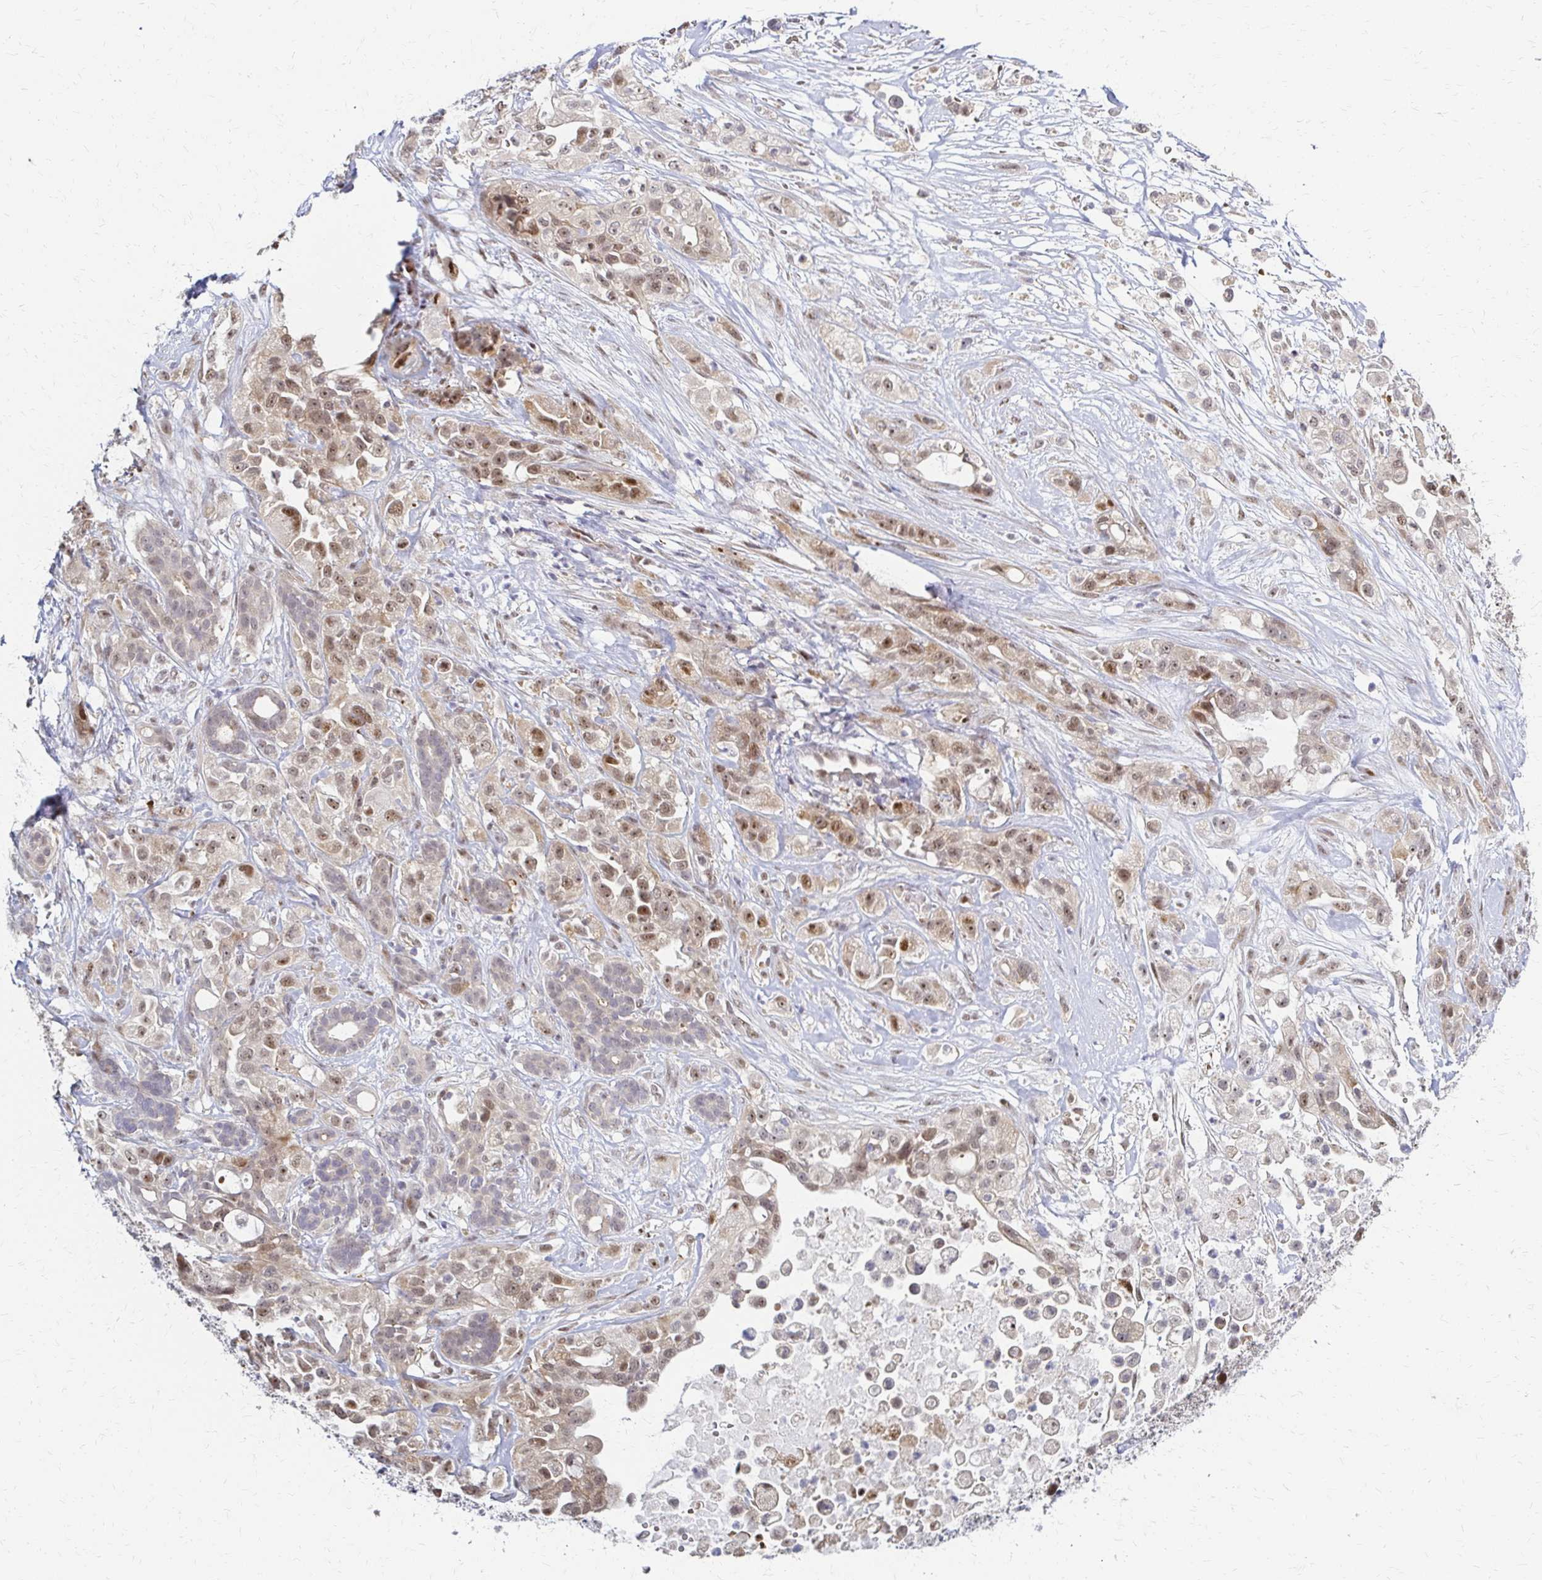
{"staining": {"intensity": "moderate", "quantity": ">75%", "location": "nuclear"}, "tissue": "pancreatic cancer", "cell_type": "Tumor cells", "image_type": "cancer", "snomed": [{"axis": "morphology", "description": "Adenocarcinoma, NOS"}, {"axis": "topography", "description": "Pancreas"}], "caption": "A histopathology image showing moderate nuclear positivity in approximately >75% of tumor cells in pancreatic adenocarcinoma, as visualized by brown immunohistochemical staining.", "gene": "PSMD7", "patient": {"sex": "male", "age": 44}}